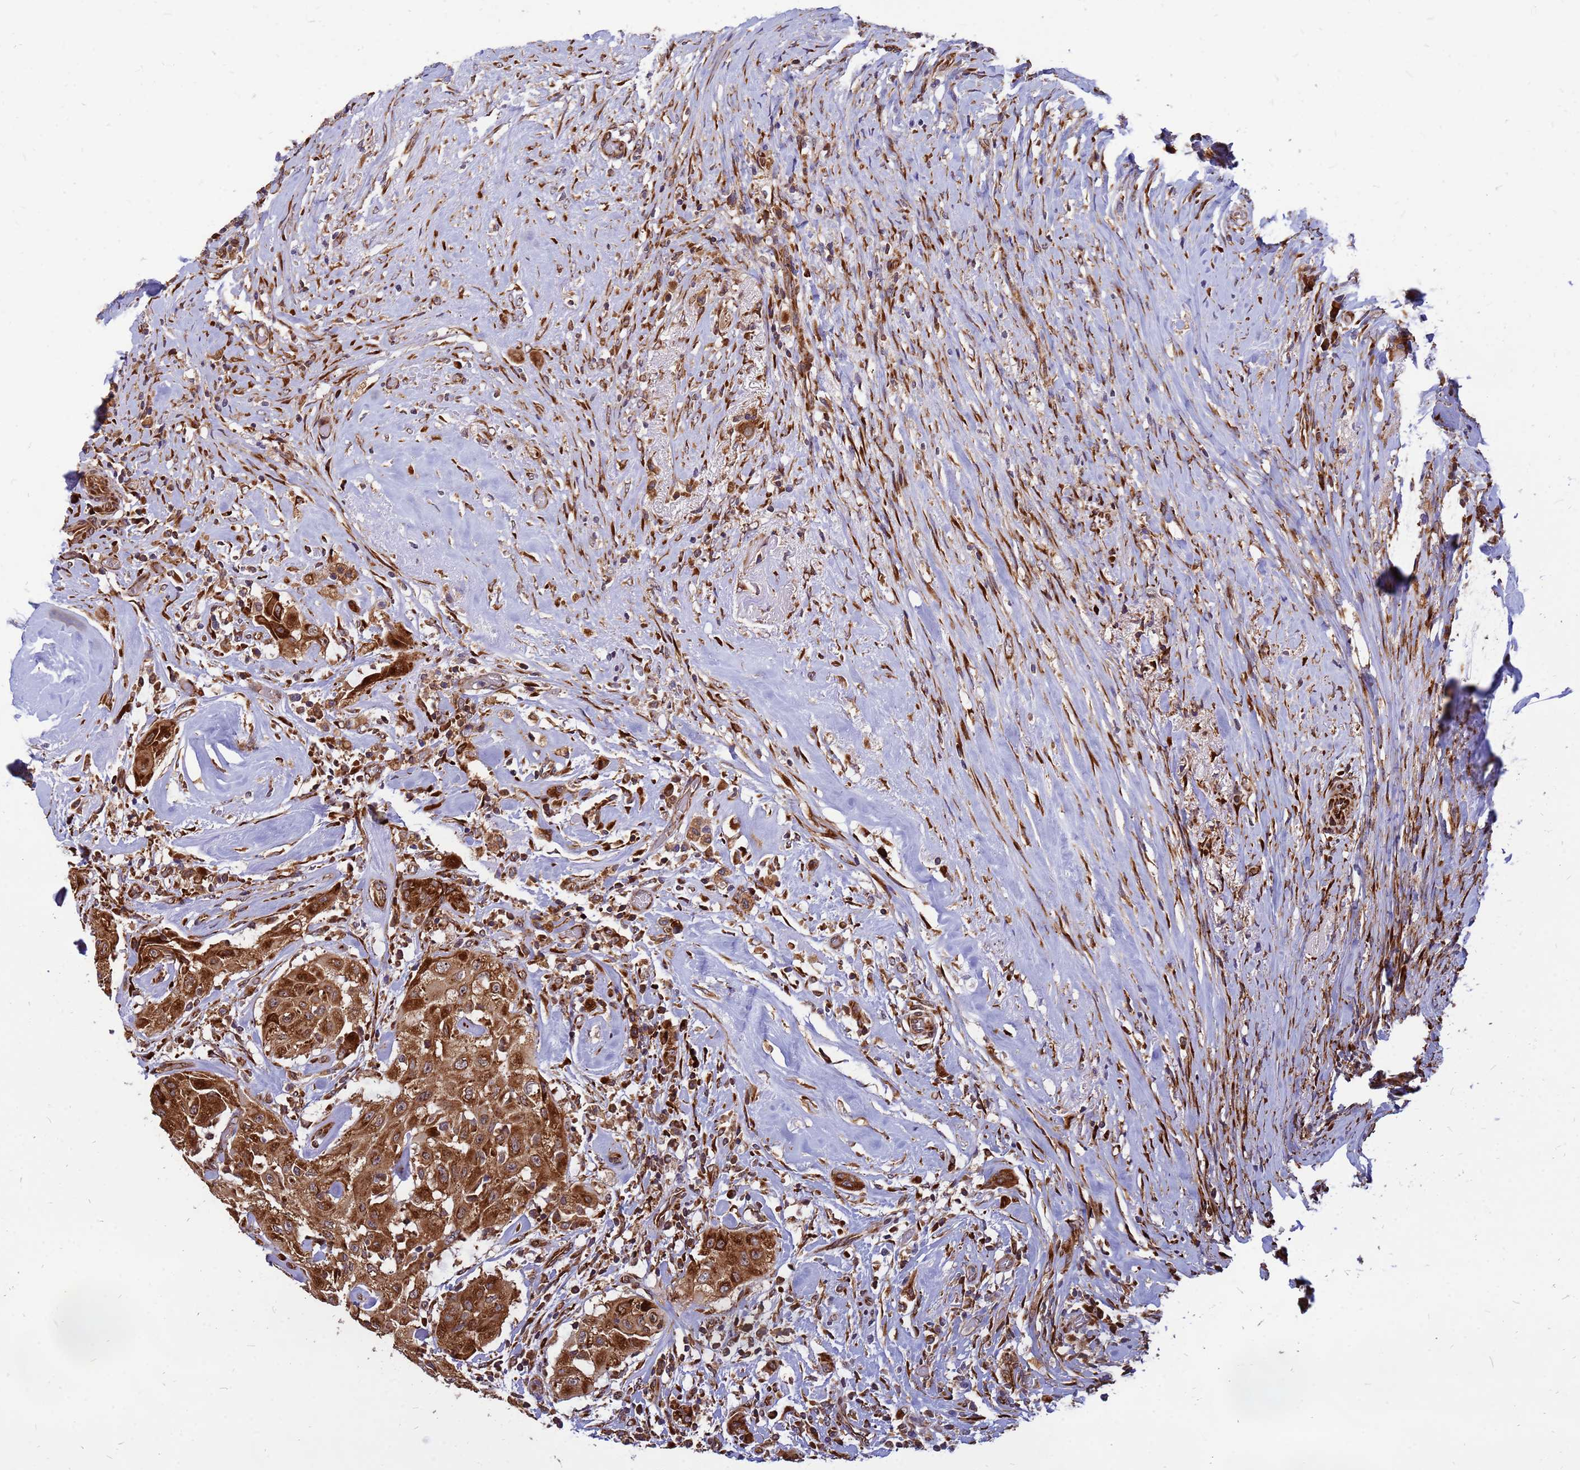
{"staining": {"intensity": "moderate", "quantity": ">75%", "location": "cytoplasmic/membranous"}, "tissue": "thyroid cancer", "cell_type": "Tumor cells", "image_type": "cancer", "snomed": [{"axis": "morphology", "description": "Papillary adenocarcinoma, NOS"}, {"axis": "topography", "description": "Thyroid gland"}], "caption": "The photomicrograph reveals staining of papillary adenocarcinoma (thyroid), revealing moderate cytoplasmic/membranous protein positivity (brown color) within tumor cells.", "gene": "RPL8", "patient": {"sex": "female", "age": 59}}